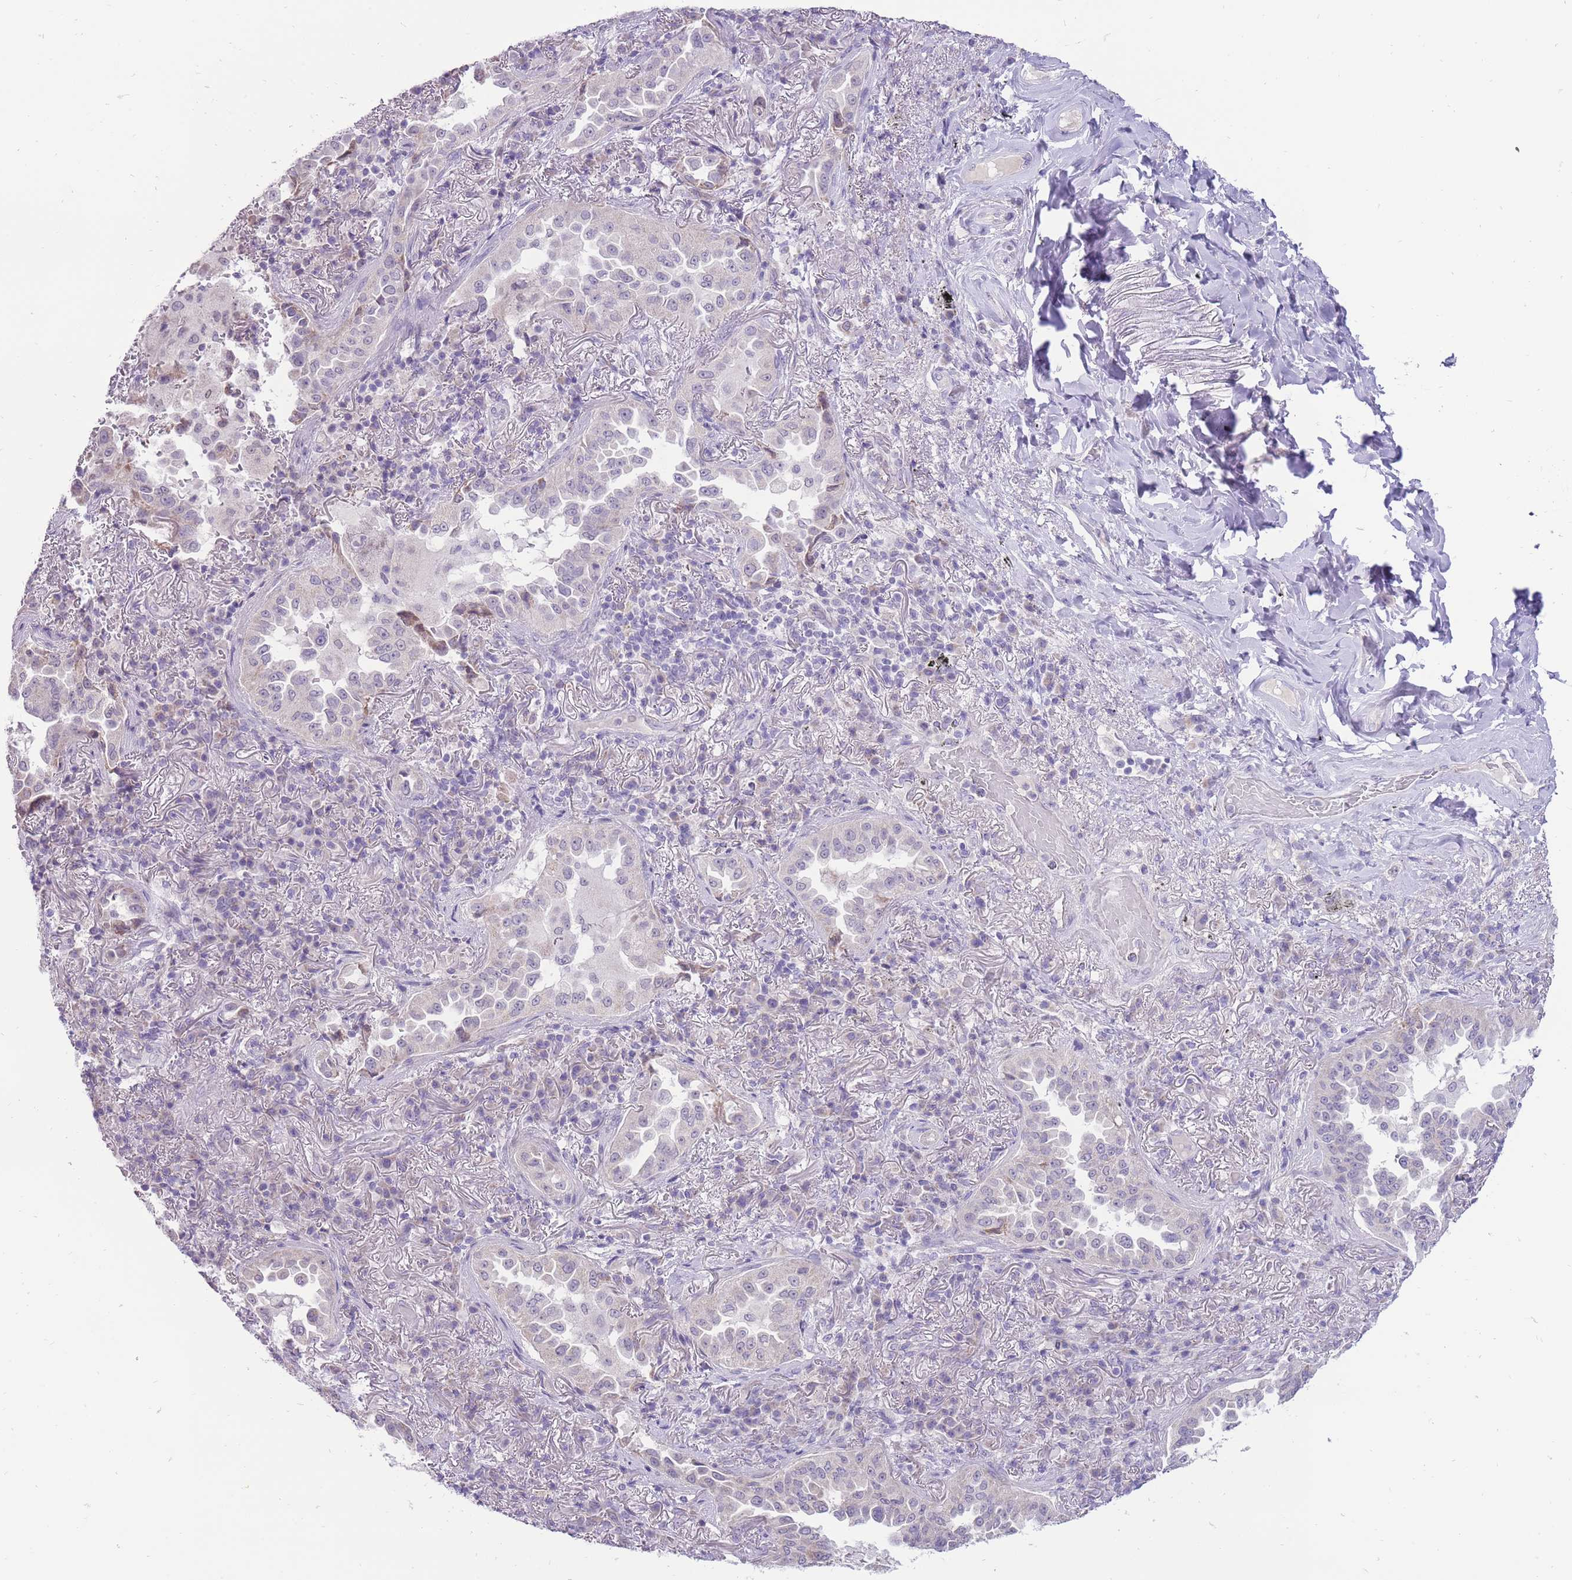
{"staining": {"intensity": "negative", "quantity": "none", "location": "none"}, "tissue": "lung cancer", "cell_type": "Tumor cells", "image_type": "cancer", "snomed": [{"axis": "morphology", "description": "Adenocarcinoma, NOS"}, {"axis": "topography", "description": "Lung"}], "caption": "An image of human lung cancer is negative for staining in tumor cells.", "gene": "ERICH4", "patient": {"sex": "female", "age": 69}}